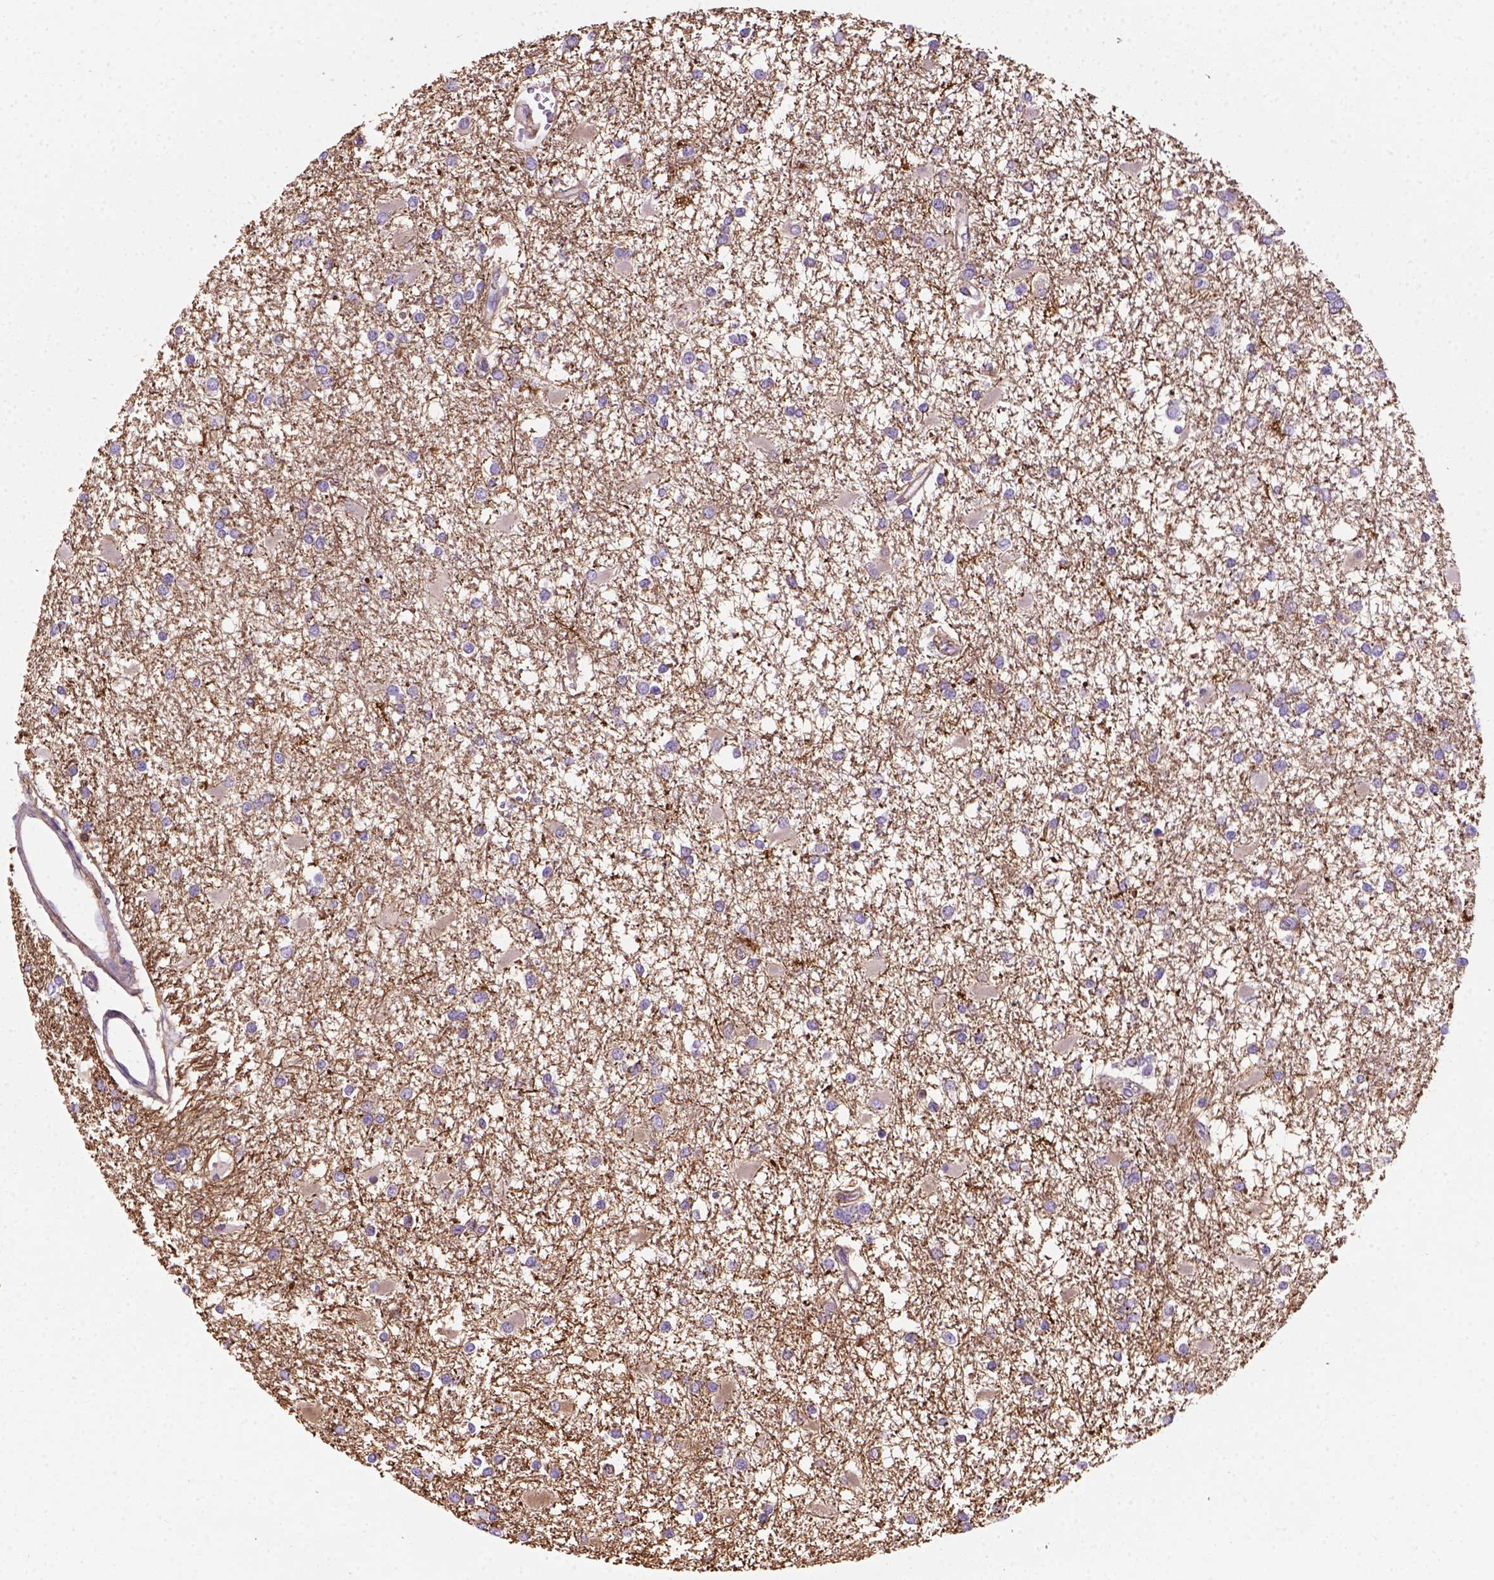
{"staining": {"intensity": "negative", "quantity": "none", "location": "none"}, "tissue": "glioma", "cell_type": "Tumor cells", "image_type": "cancer", "snomed": [{"axis": "morphology", "description": "Glioma, malignant, High grade"}, {"axis": "topography", "description": "Cerebral cortex"}], "caption": "An immunohistochemistry (IHC) image of glioma is shown. There is no staining in tumor cells of glioma.", "gene": "GPRC5D", "patient": {"sex": "male", "age": 79}}